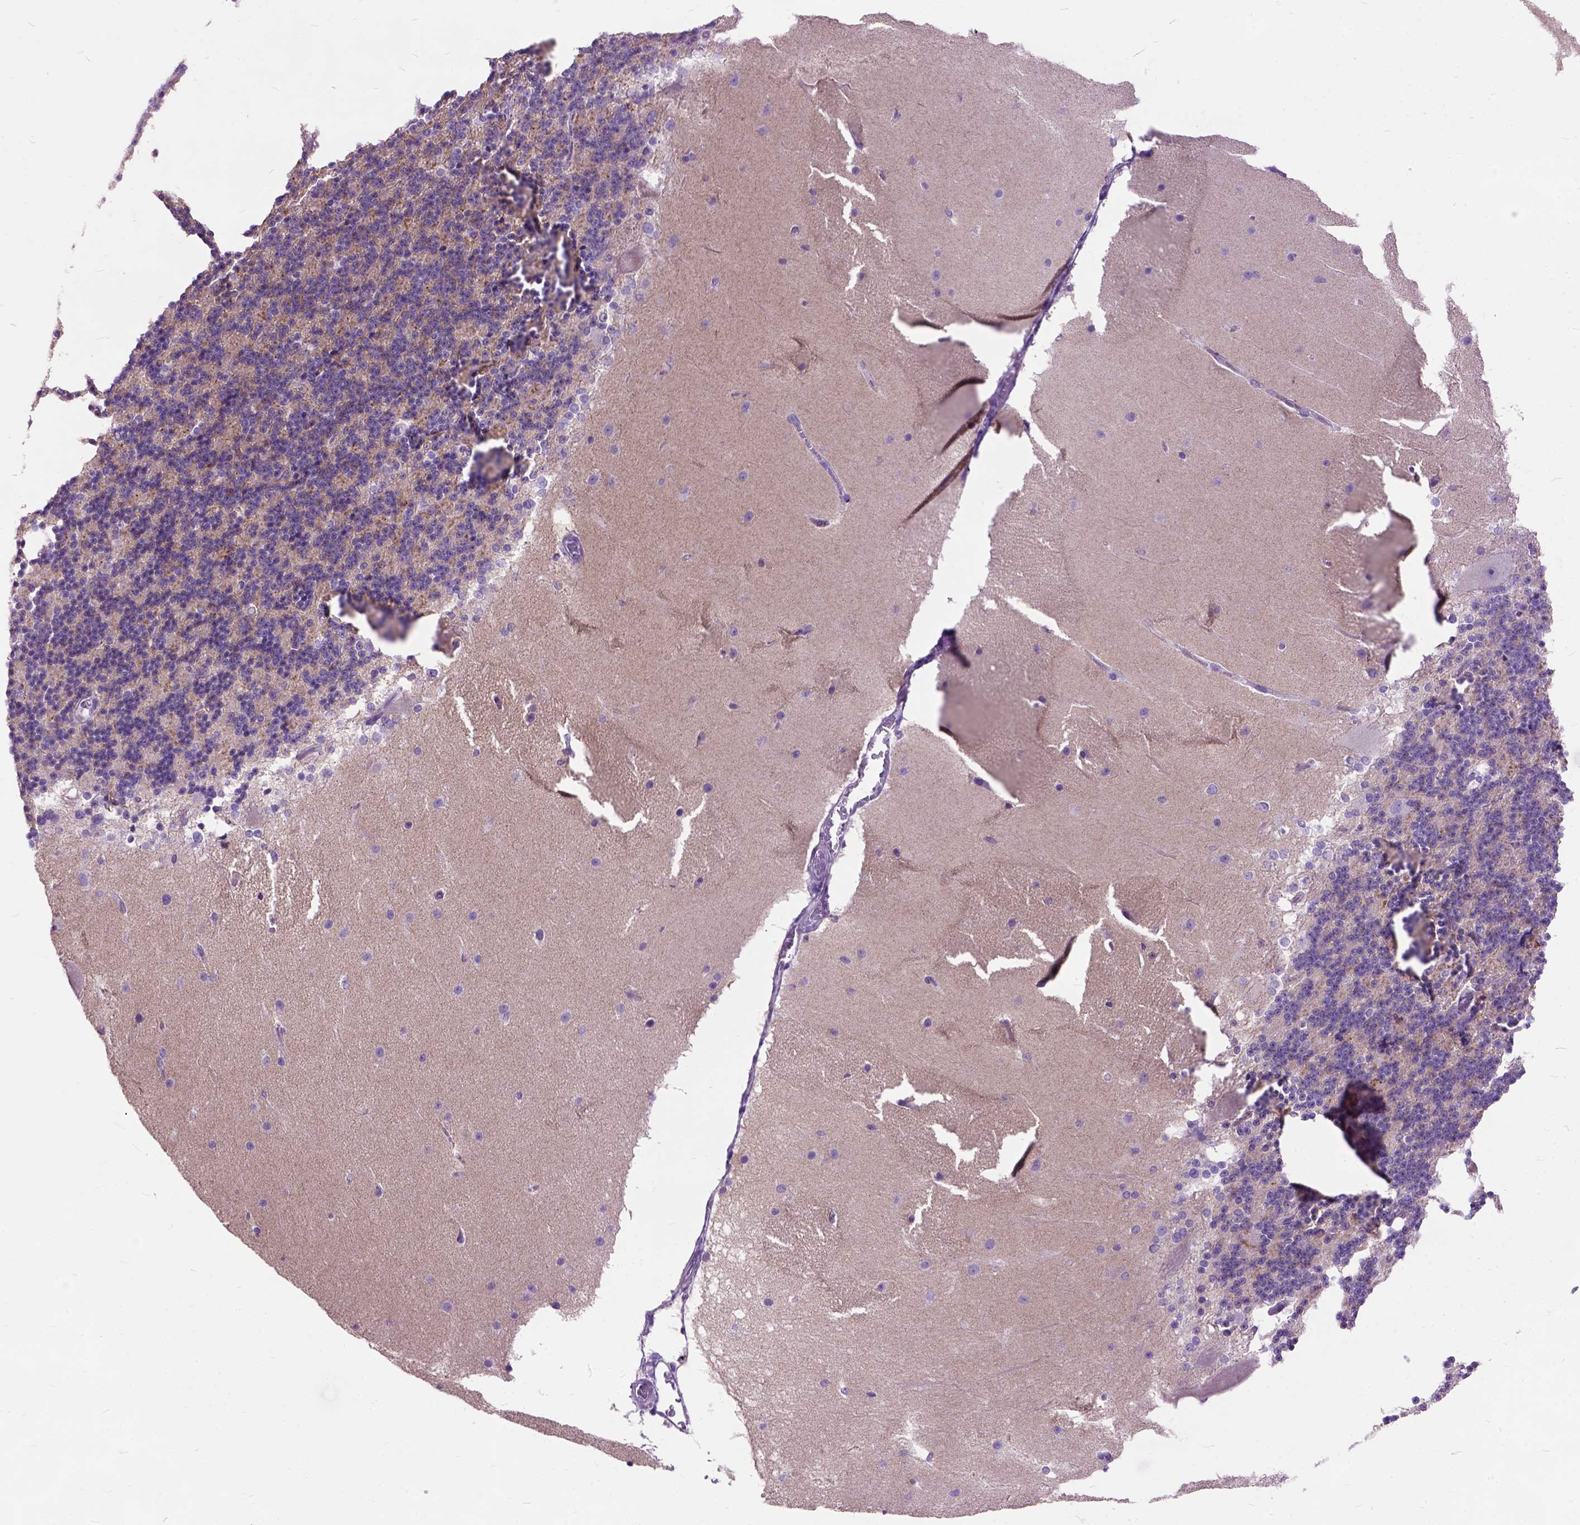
{"staining": {"intensity": "moderate", "quantity": ">75%", "location": "cytoplasmic/membranous"}, "tissue": "cerebellum", "cell_type": "Cells in granular layer", "image_type": "normal", "snomed": [{"axis": "morphology", "description": "Normal tissue, NOS"}, {"axis": "topography", "description": "Cerebellum"}], "caption": "Cerebellum was stained to show a protein in brown. There is medium levels of moderate cytoplasmic/membranous expression in about >75% of cells in granular layer. (DAB IHC with brightfield microscopy, high magnification).", "gene": "MAPT", "patient": {"sex": "female", "age": 19}}